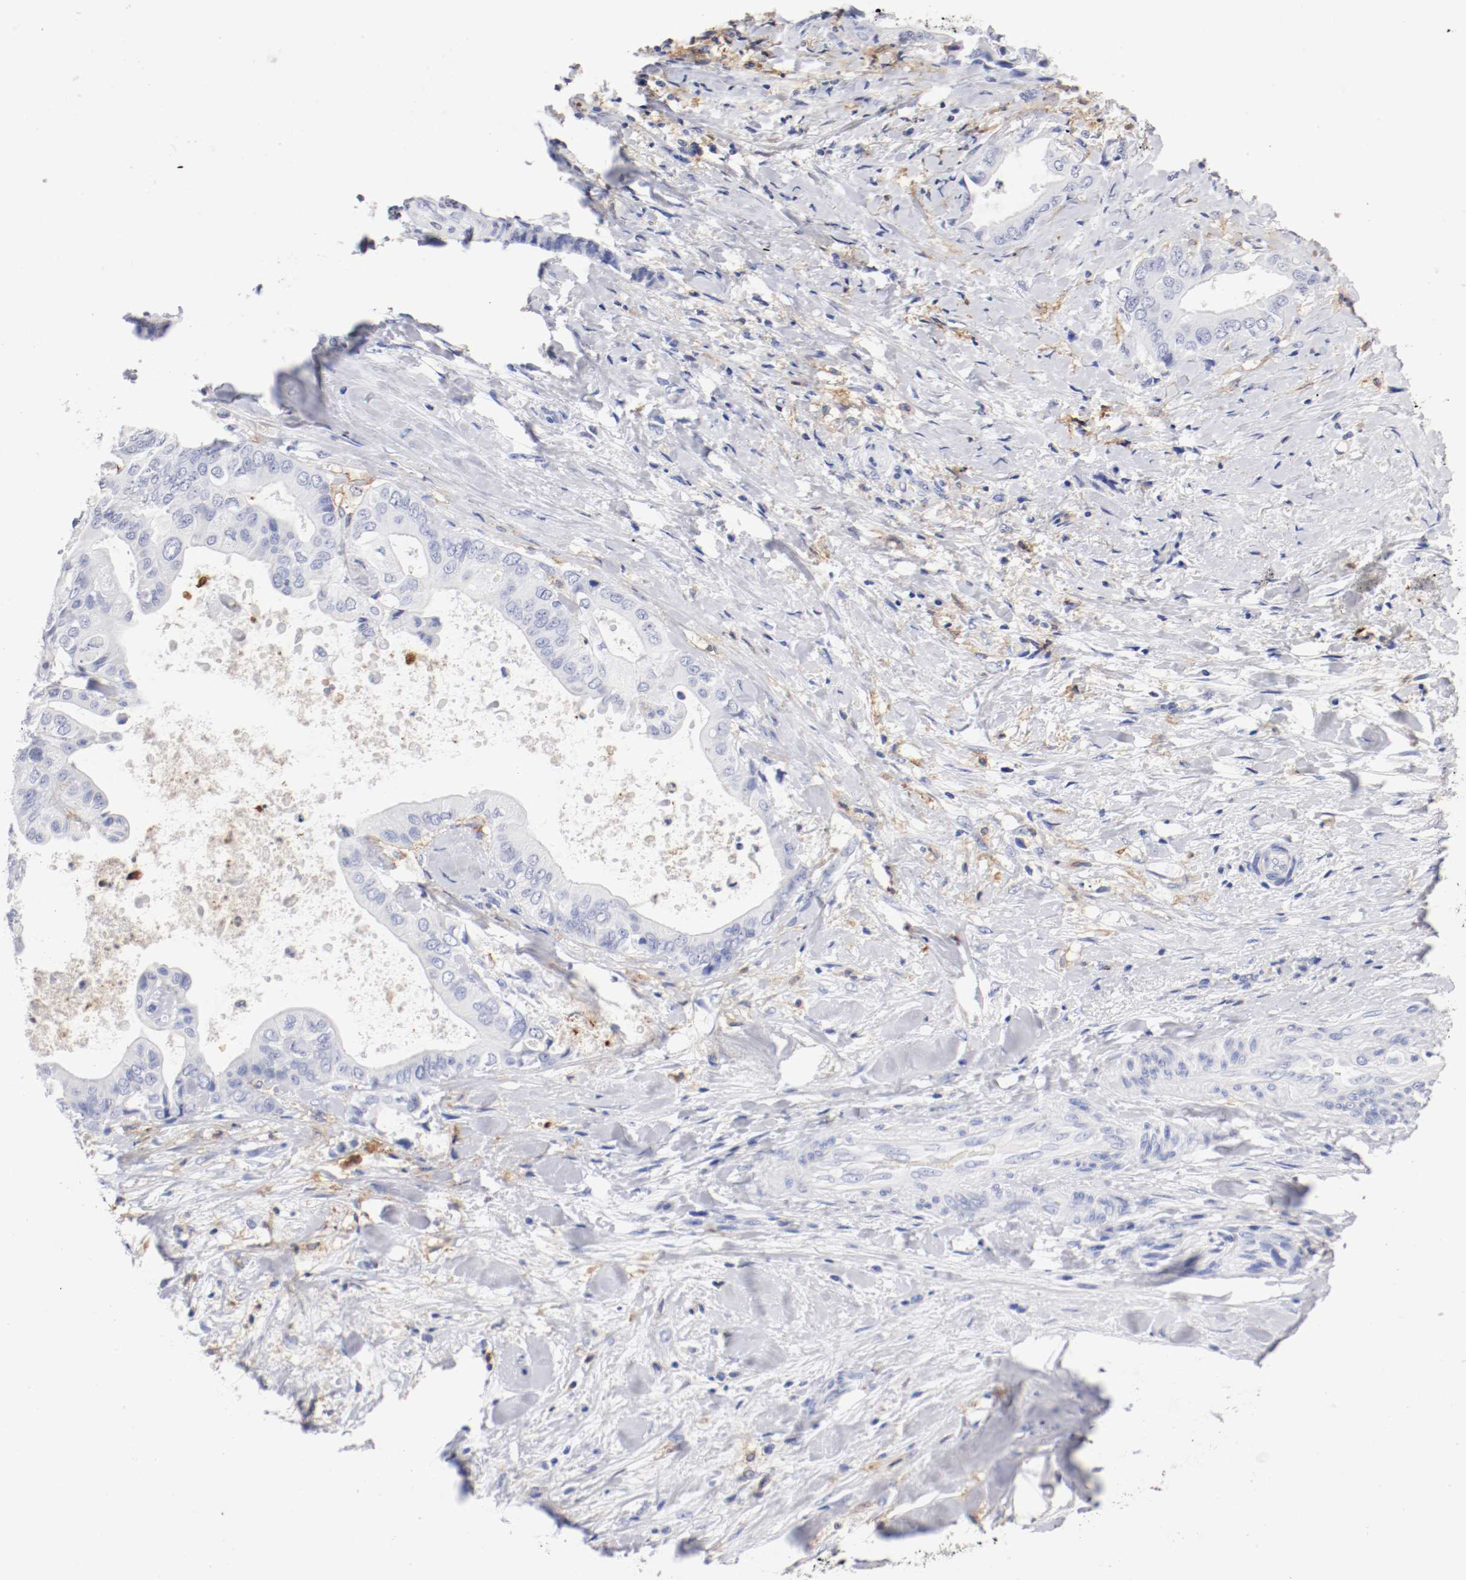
{"staining": {"intensity": "negative", "quantity": "none", "location": "none"}, "tissue": "liver cancer", "cell_type": "Tumor cells", "image_type": "cancer", "snomed": [{"axis": "morphology", "description": "Cholangiocarcinoma"}, {"axis": "topography", "description": "Liver"}], "caption": "The IHC photomicrograph has no significant staining in tumor cells of liver cholangiocarcinoma tissue.", "gene": "ITGAX", "patient": {"sex": "male", "age": 58}}